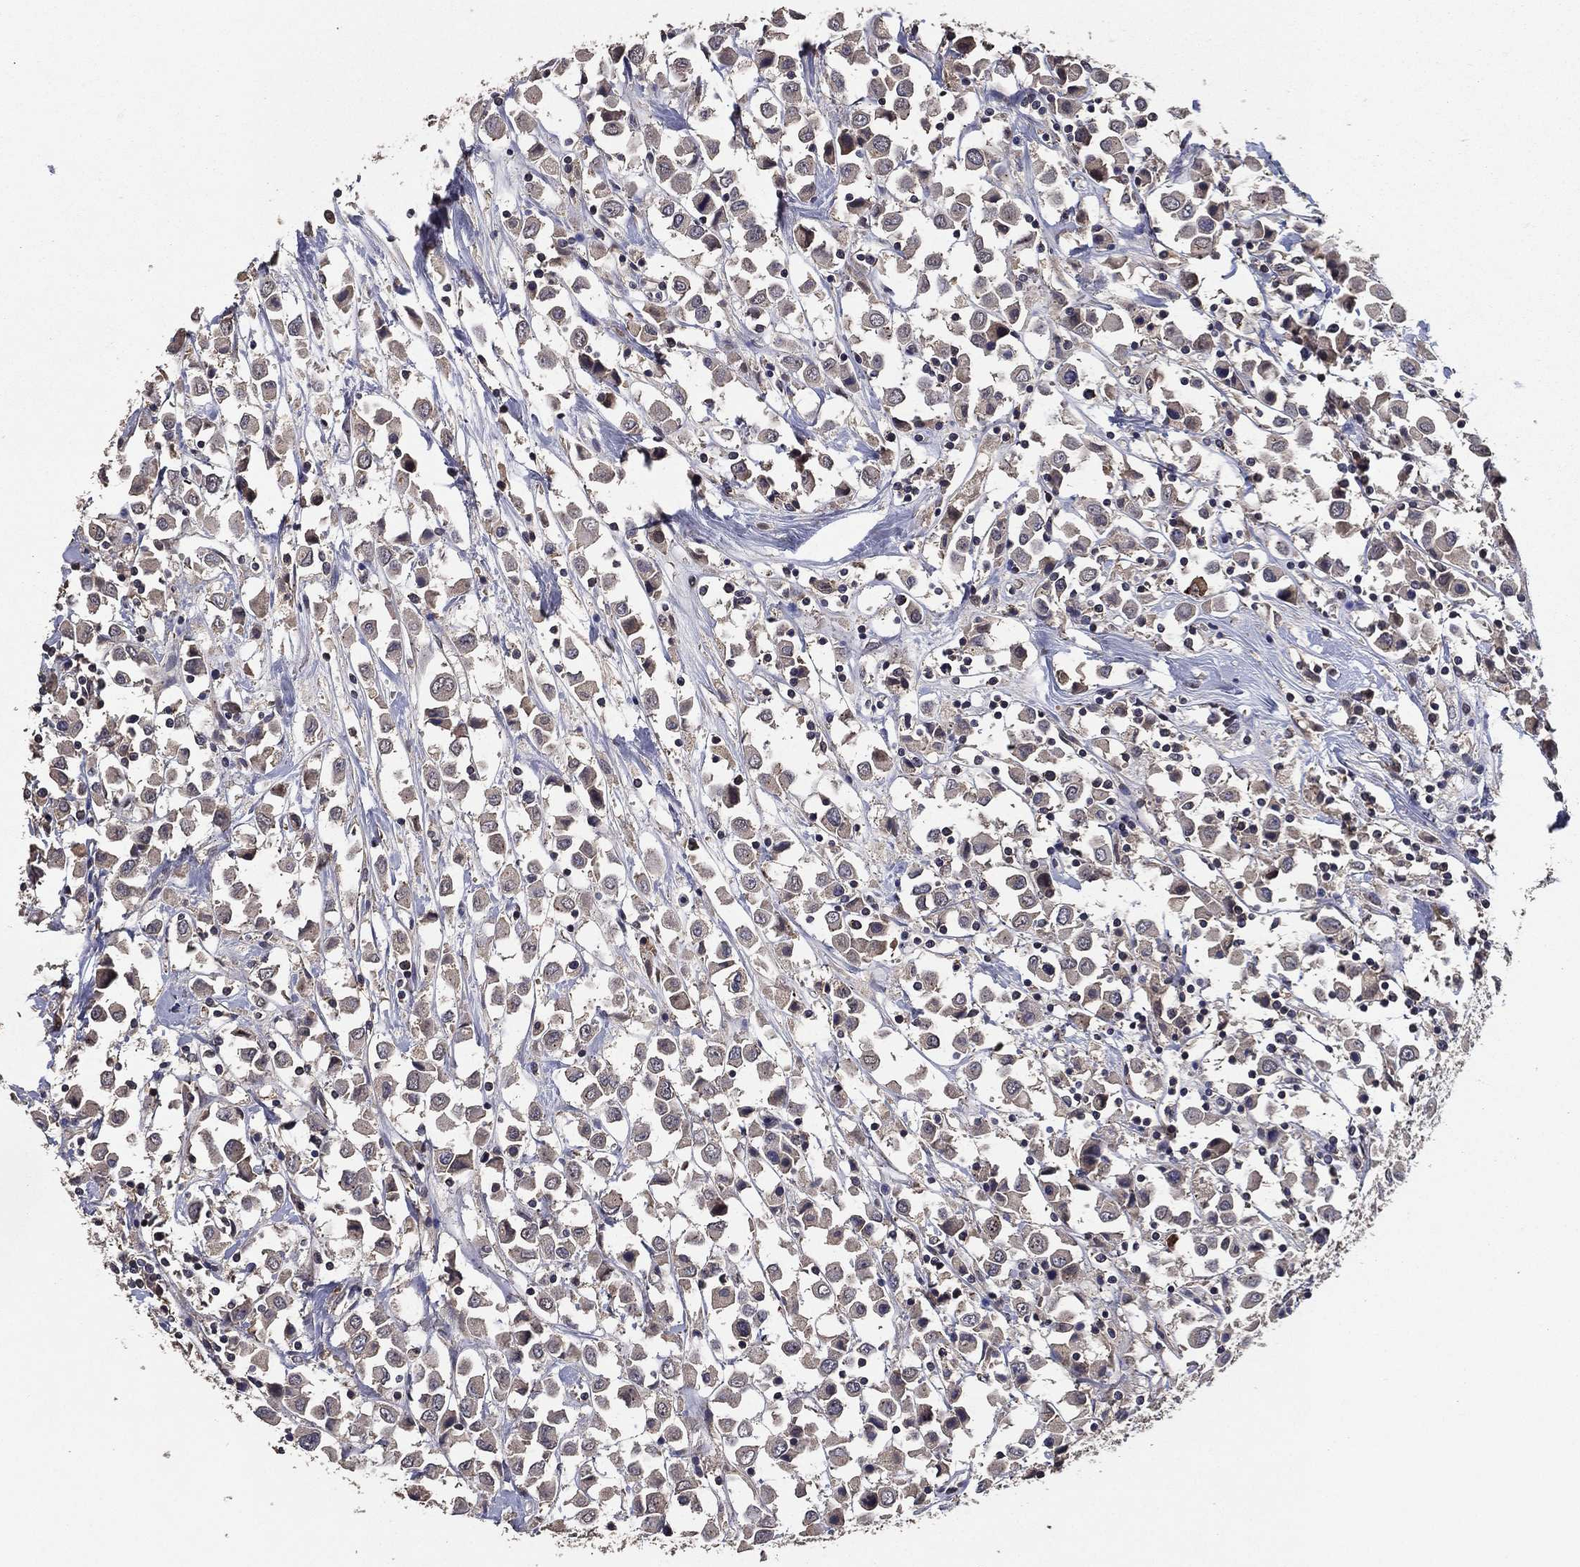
{"staining": {"intensity": "negative", "quantity": "none", "location": "none"}, "tissue": "breast cancer", "cell_type": "Tumor cells", "image_type": "cancer", "snomed": [{"axis": "morphology", "description": "Duct carcinoma"}, {"axis": "topography", "description": "Breast"}], "caption": "An immunohistochemistry histopathology image of breast cancer is shown. There is no staining in tumor cells of breast cancer.", "gene": "PCNT", "patient": {"sex": "female", "age": 61}}